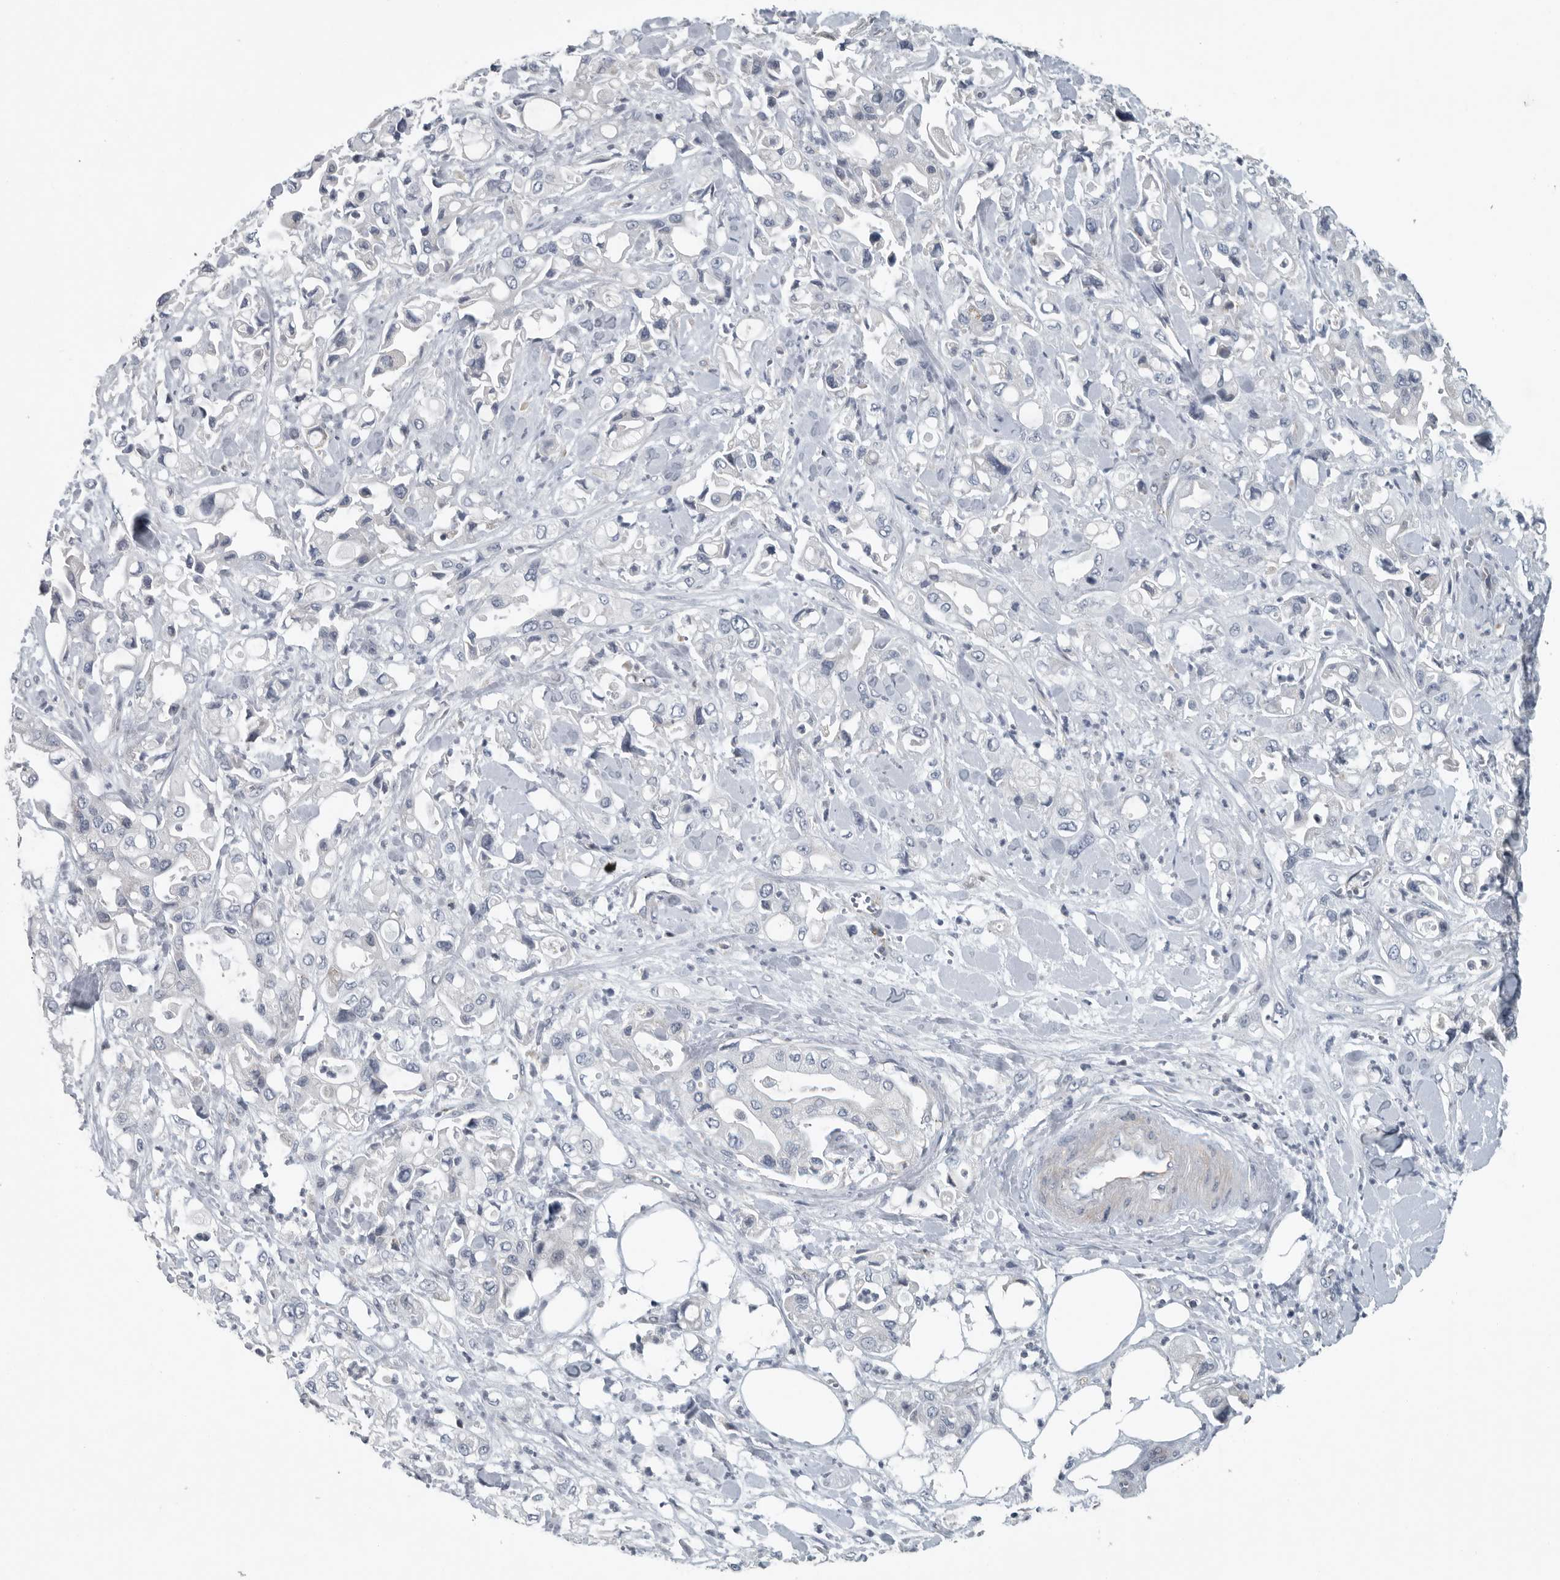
{"staining": {"intensity": "negative", "quantity": "none", "location": "none"}, "tissue": "pancreatic cancer", "cell_type": "Tumor cells", "image_type": "cancer", "snomed": [{"axis": "morphology", "description": "Adenocarcinoma, NOS"}, {"axis": "topography", "description": "Pancreas"}], "caption": "The micrograph exhibits no staining of tumor cells in pancreatic adenocarcinoma.", "gene": "MPP3", "patient": {"sex": "male", "age": 70}}